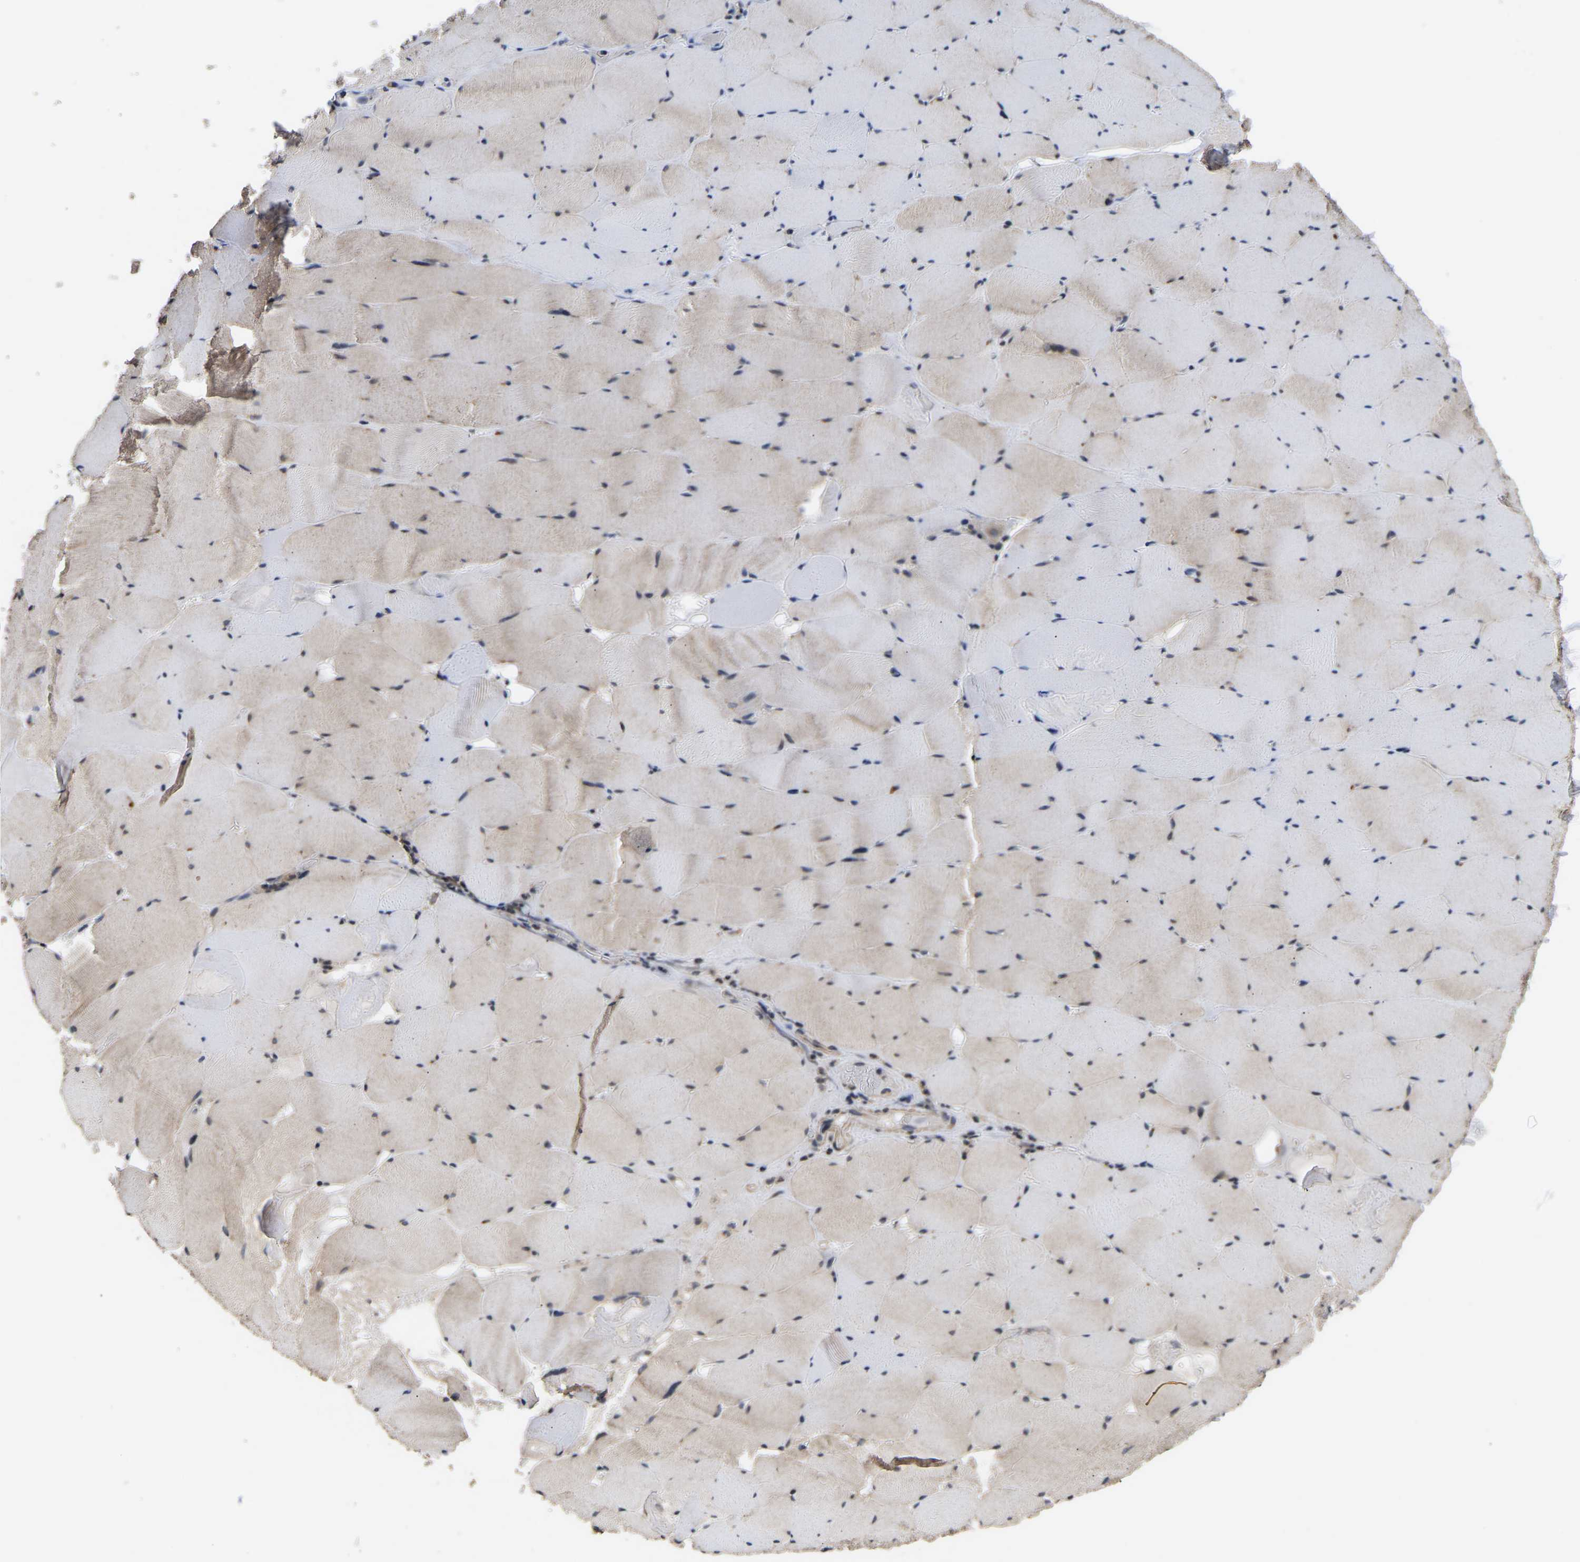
{"staining": {"intensity": "weak", "quantity": "25%-75%", "location": "cytoplasmic/membranous"}, "tissue": "skeletal muscle", "cell_type": "Myocytes", "image_type": "normal", "snomed": [{"axis": "morphology", "description": "Normal tissue, NOS"}, {"axis": "topography", "description": "Skeletal muscle"}], "caption": "IHC of benign skeletal muscle reveals low levels of weak cytoplasmic/membranous staining in about 25%-75% of myocytes. (IHC, brightfield microscopy, high magnification).", "gene": "AIMP2", "patient": {"sex": "male", "age": 62}}